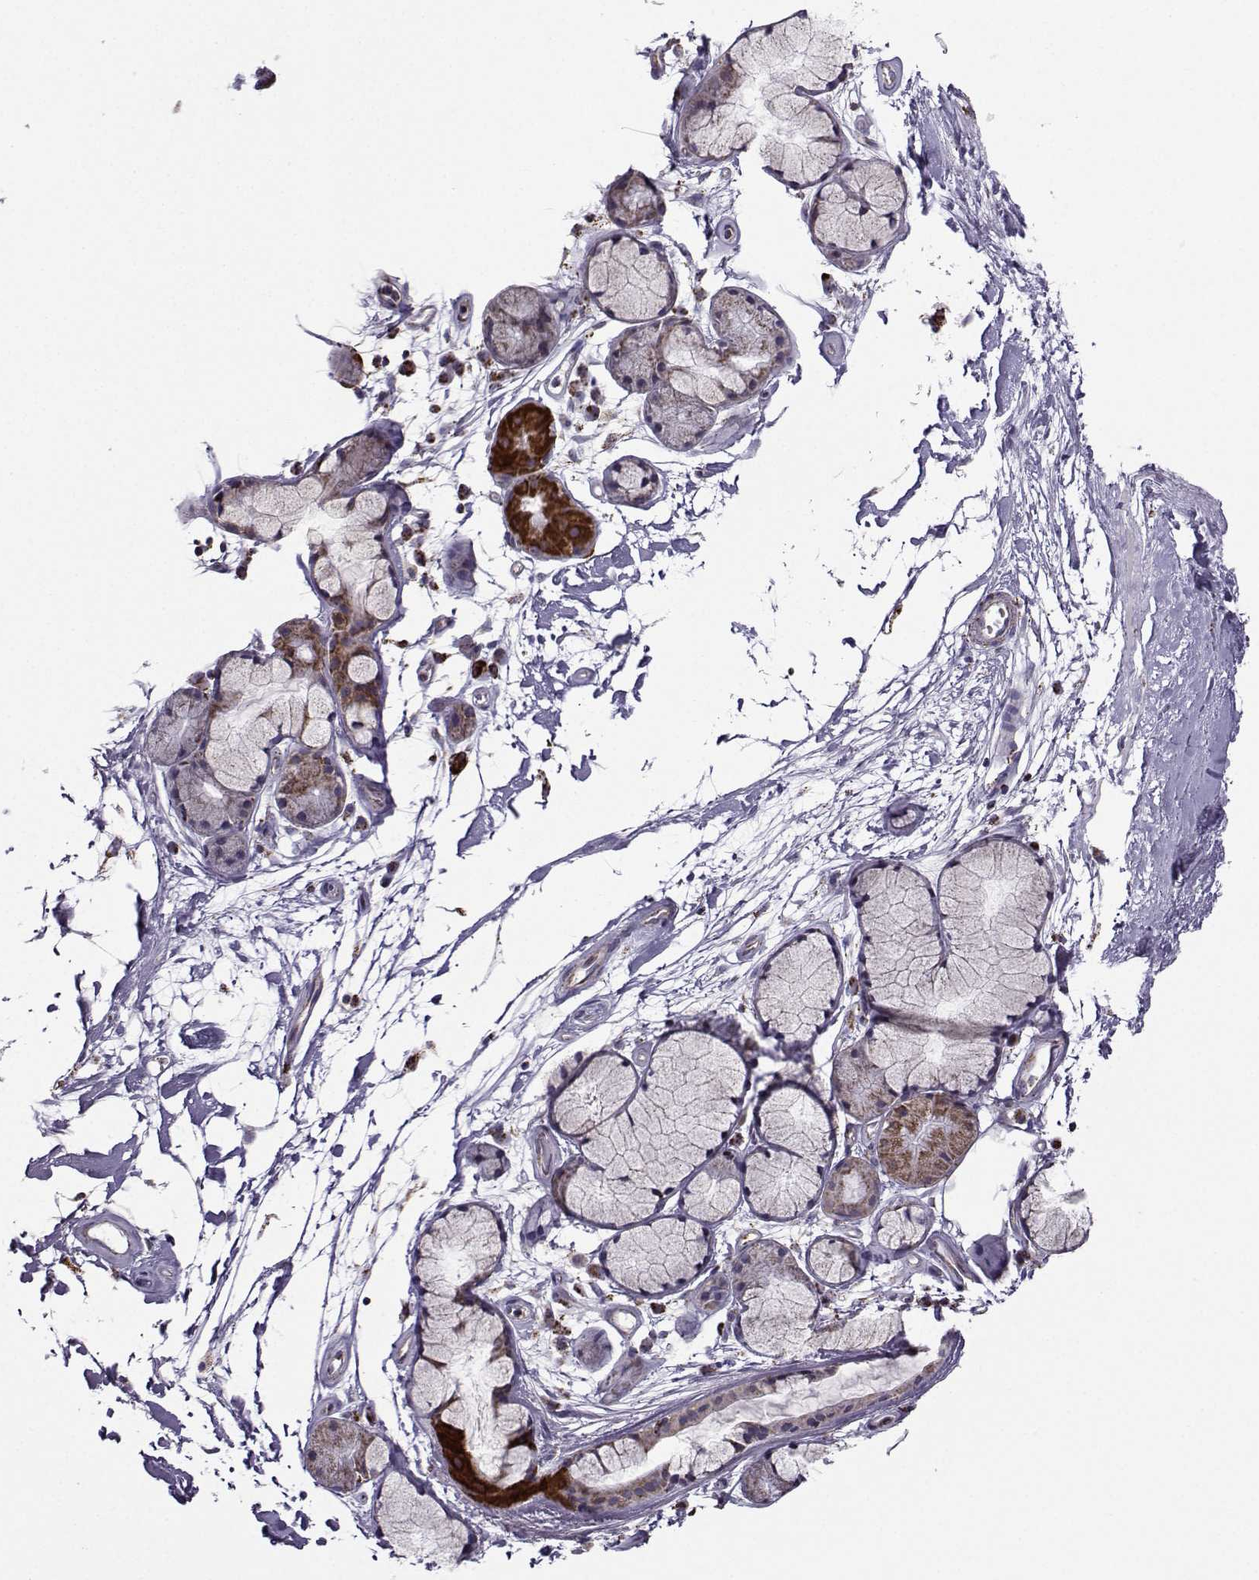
{"staining": {"intensity": "negative", "quantity": "none", "location": "none"}, "tissue": "soft tissue", "cell_type": "Chondrocytes", "image_type": "normal", "snomed": [{"axis": "morphology", "description": "Normal tissue, NOS"}, {"axis": "morphology", "description": "Squamous cell carcinoma, NOS"}, {"axis": "topography", "description": "Cartilage tissue"}, {"axis": "topography", "description": "Lung"}], "caption": "Immunohistochemistry (IHC) photomicrograph of unremarkable soft tissue: human soft tissue stained with DAB (3,3'-diaminobenzidine) shows no significant protein staining in chondrocytes.", "gene": "NECAB3", "patient": {"sex": "male", "age": 66}}